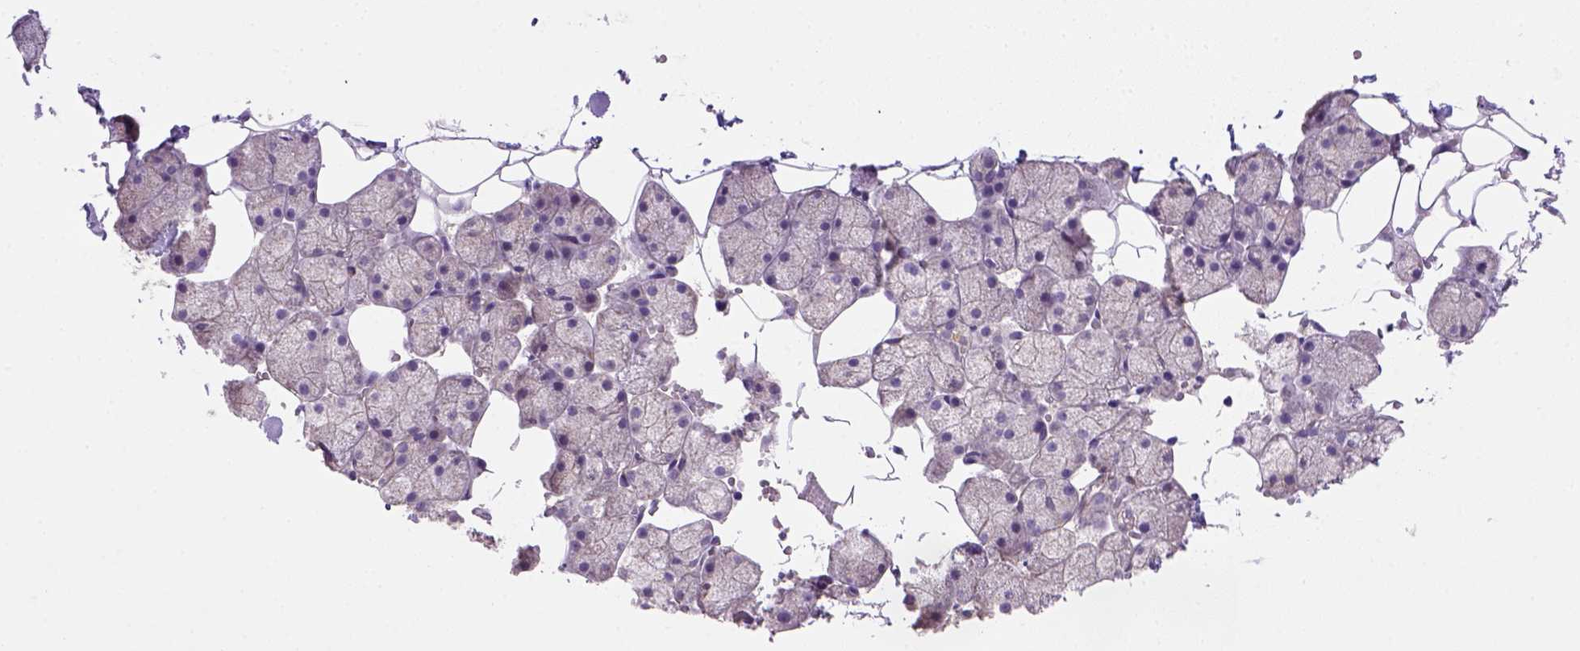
{"staining": {"intensity": "moderate", "quantity": "<25%", "location": "cytoplasmic/membranous"}, "tissue": "salivary gland", "cell_type": "Glandular cells", "image_type": "normal", "snomed": [{"axis": "morphology", "description": "Normal tissue, NOS"}, {"axis": "topography", "description": "Salivary gland"}], "caption": "Immunohistochemical staining of normal salivary gland reveals moderate cytoplasmic/membranous protein expression in about <25% of glandular cells. The staining was performed using DAB (3,3'-diaminobenzidine), with brown indicating positive protein expression. Nuclei are stained blue with hematoxylin.", "gene": "HTRA1", "patient": {"sex": "male", "age": 38}}